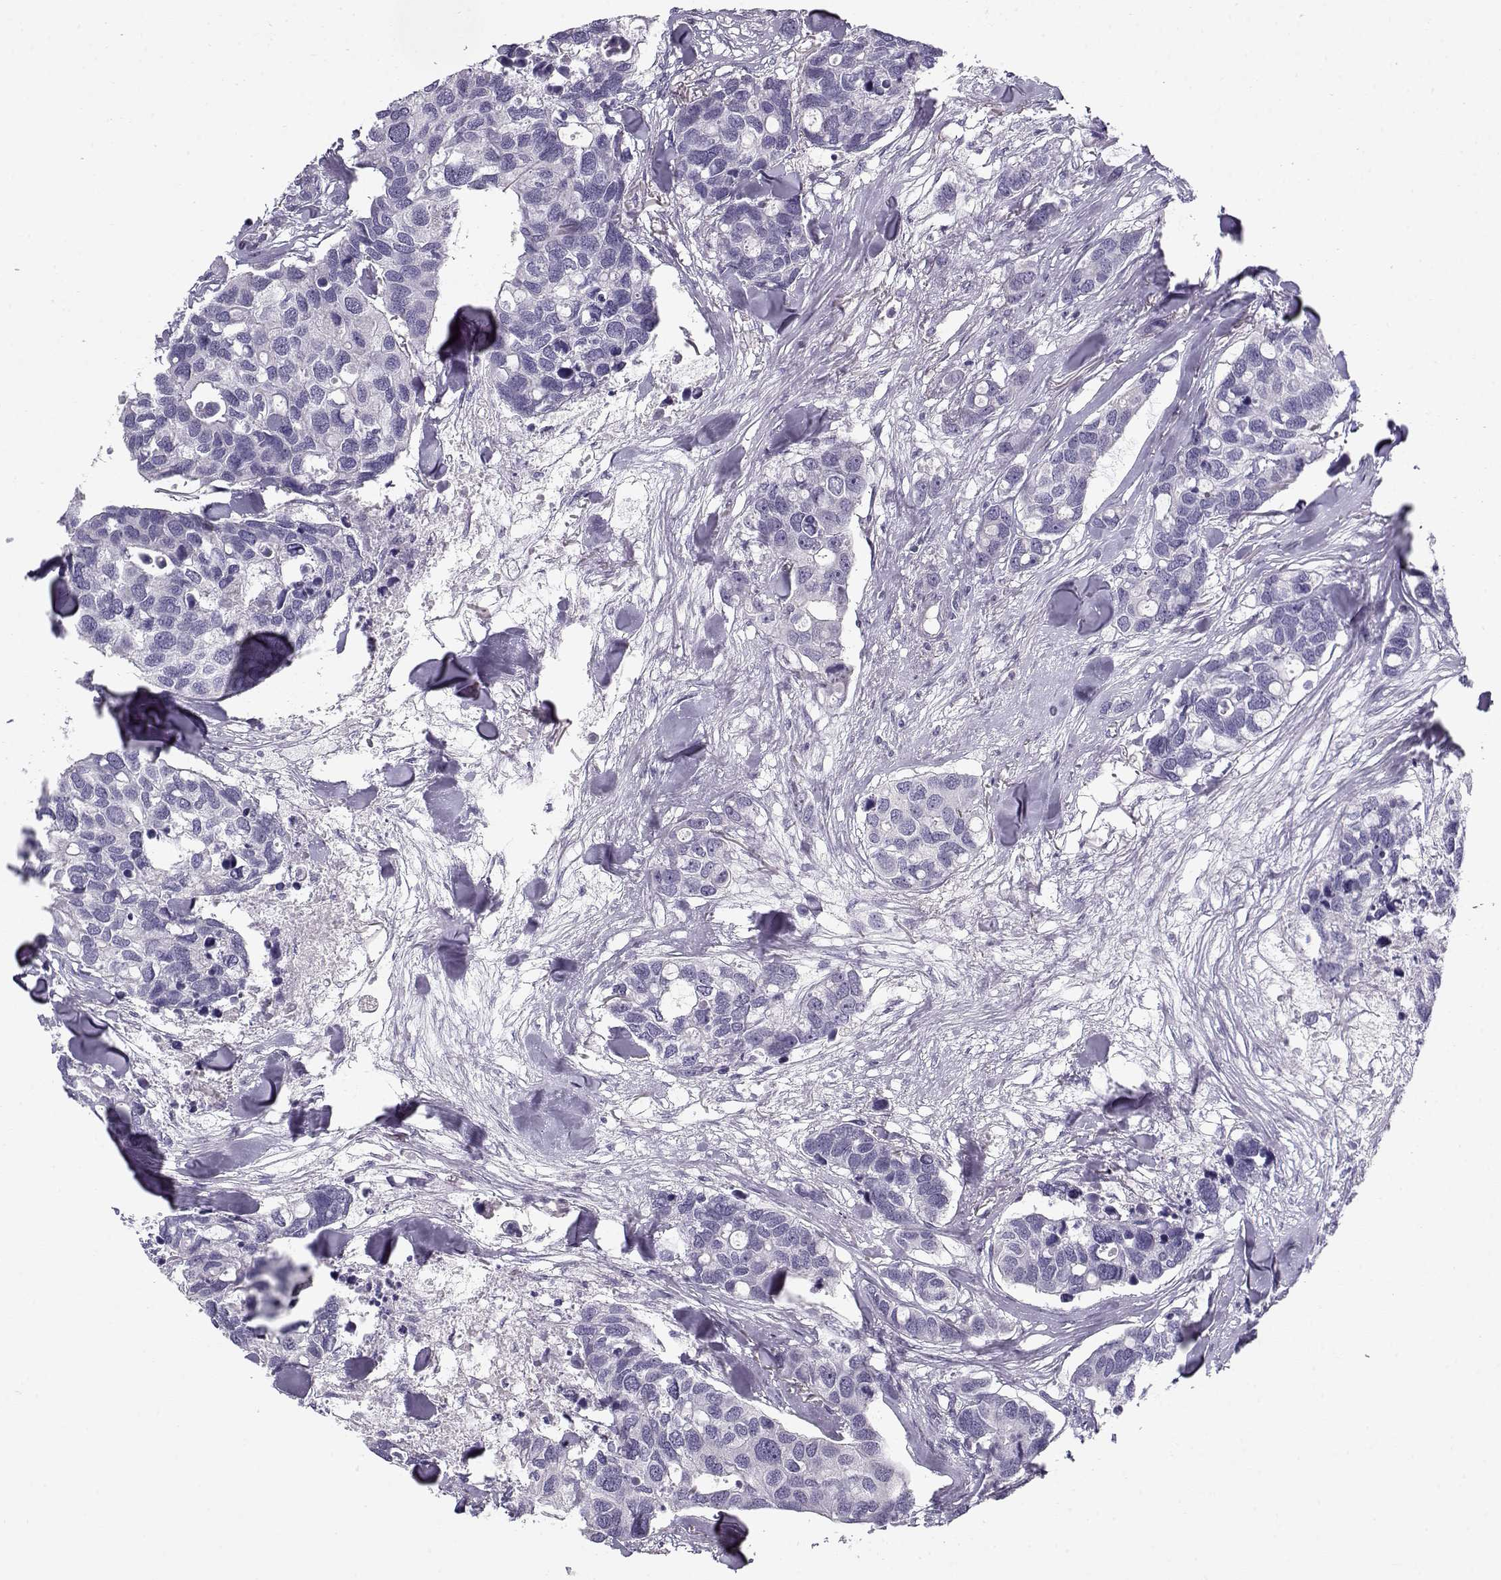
{"staining": {"intensity": "negative", "quantity": "none", "location": "none"}, "tissue": "breast cancer", "cell_type": "Tumor cells", "image_type": "cancer", "snomed": [{"axis": "morphology", "description": "Duct carcinoma"}, {"axis": "topography", "description": "Breast"}], "caption": "DAB immunohistochemical staining of breast infiltrating ductal carcinoma exhibits no significant expression in tumor cells.", "gene": "MYO1A", "patient": {"sex": "female", "age": 83}}